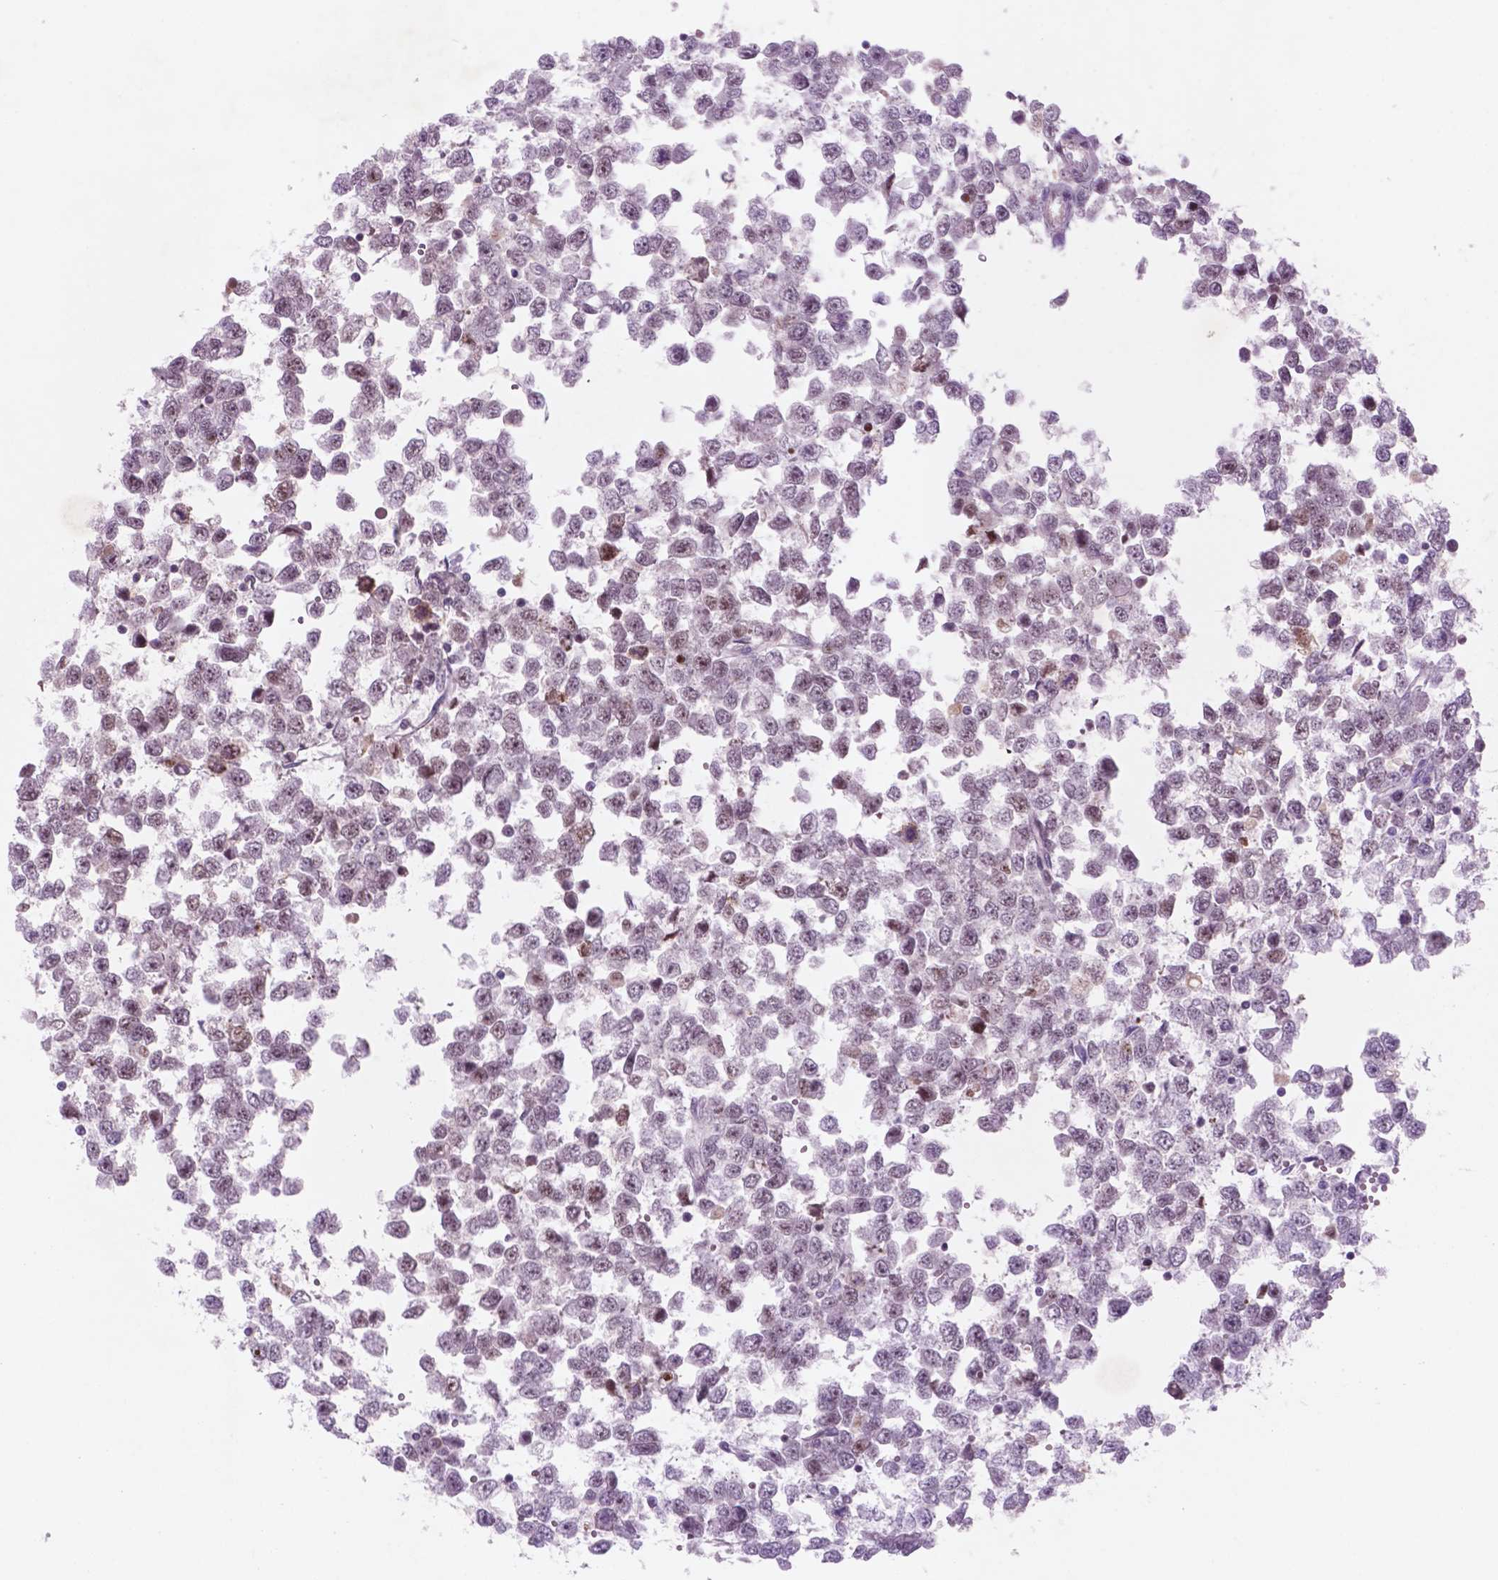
{"staining": {"intensity": "weak", "quantity": "25%-75%", "location": "nuclear"}, "tissue": "testis cancer", "cell_type": "Tumor cells", "image_type": "cancer", "snomed": [{"axis": "morphology", "description": "Normal tissue, NOS"}, {"axis": "morphology", "description": "Seminoma, NOS"}, {"axis": "topography", "description": "Testis"}, {"axis": "topography", "description": "Epididymis"}], "caption": "Testis cancer stained with DAB immunohistochemistry (IHC) exhibits low levels of weak nuclear expression in approximately 25%-75% of tumor cells. (DAB (3,3'-diaminobenzidine) = brown stain, brightfield microscopy at high magnification).", "gene": "CTR9", "patient": {"sex": "male", "age": 34}}